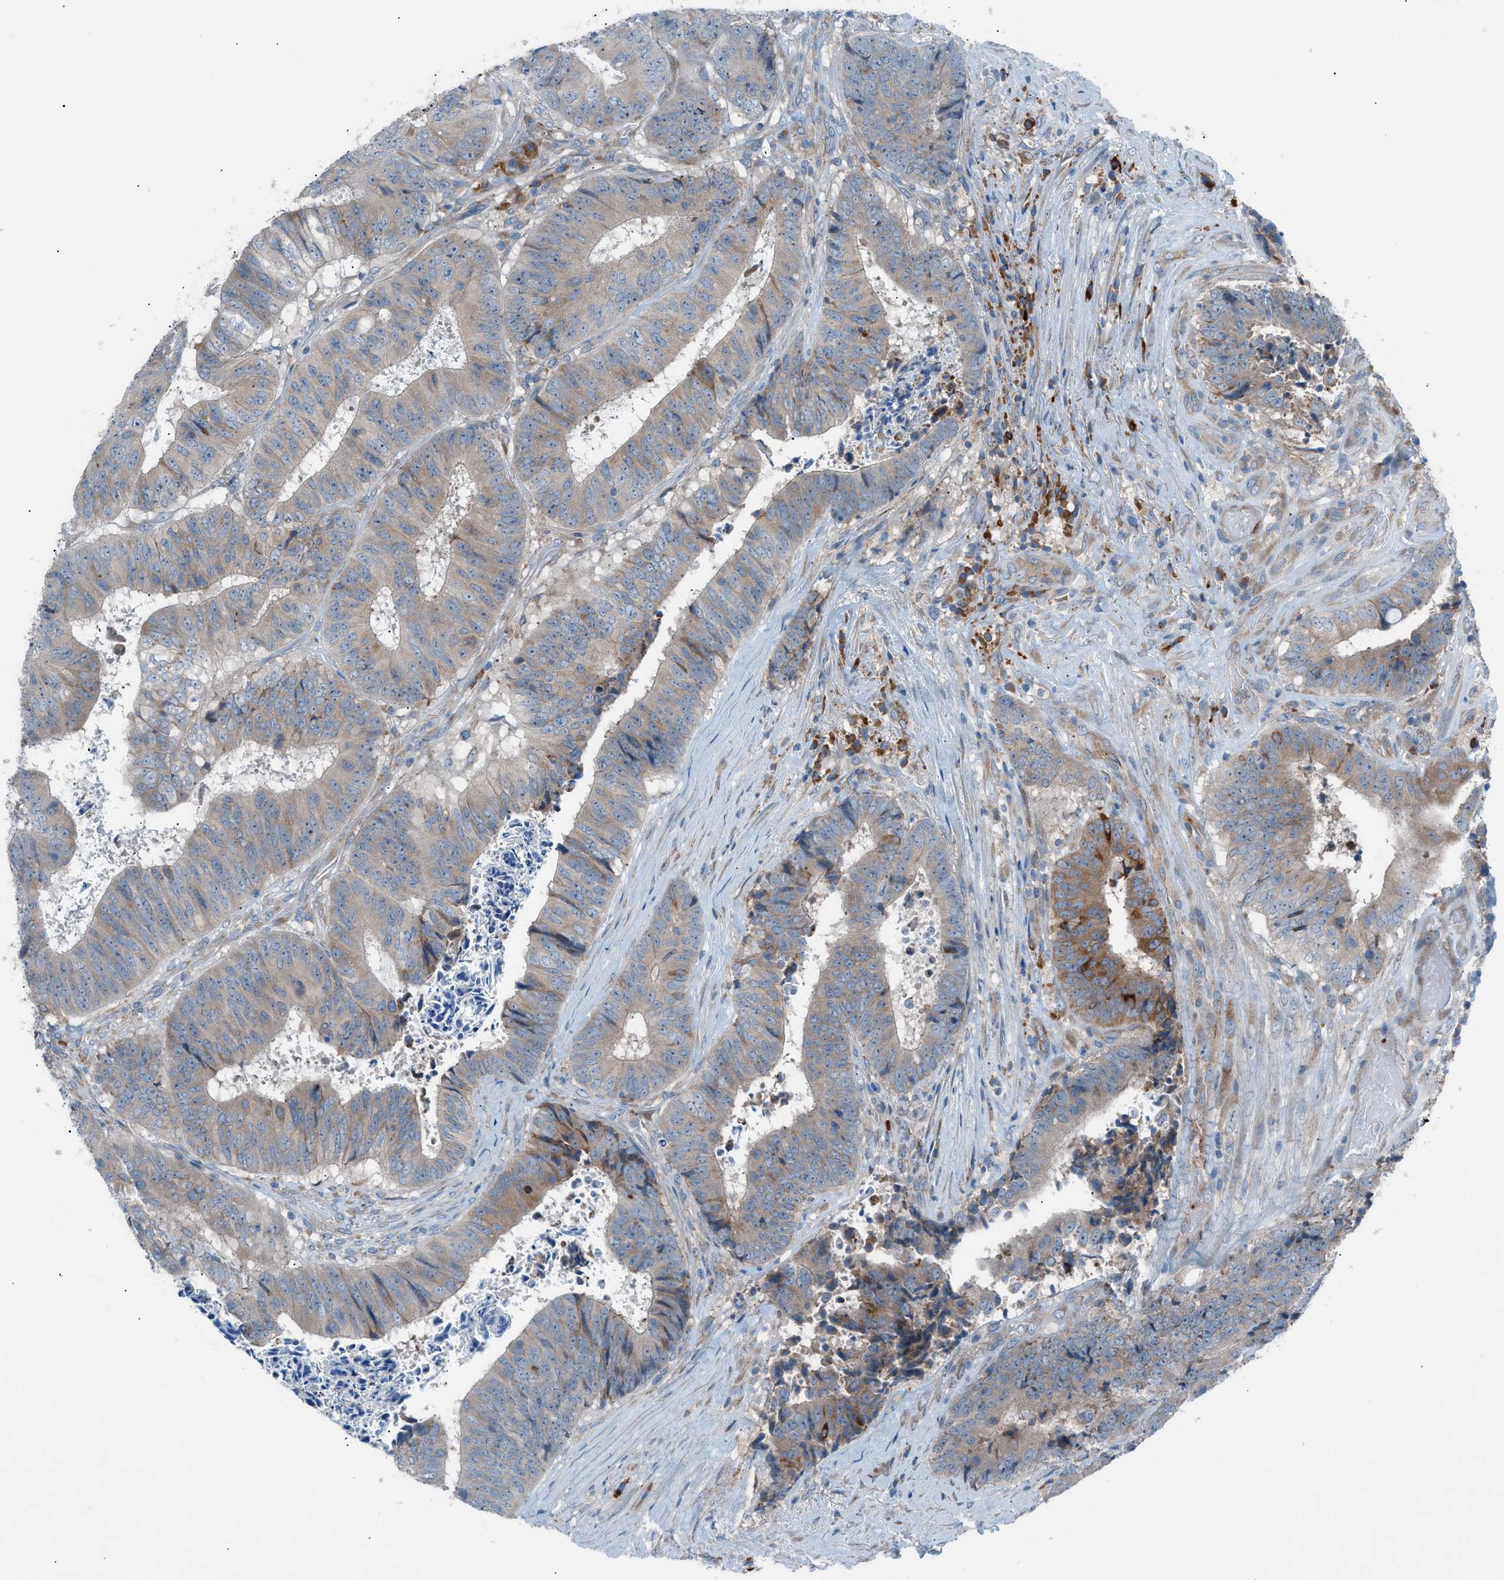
{"staining": {"intensity": "moderate", "quantity": "<25%", "location": "cytoplasmic/membranous"}, "tissue": "colorectal cancer", "cell_type": "Tumor cells", "image_type": "cancer", "snomed": [{"axis": "morphology", "description": "Adenocarcinoma, NOS"}, {"axis": "topography", "description": "Rectum"}], "caption": "A brown stain highlights moderate cytoplasmic/membranous staining of a protein in colorectal cancer (adenocarcinoma) tumor cells. The staining was performed using DAB to visualize the protein expression in brown, while the nuclei were stained in blue with hematoxylin (Magnification: 20x).", "gene": "HEG1", "patient": {"sex": "male", "age": 72}}